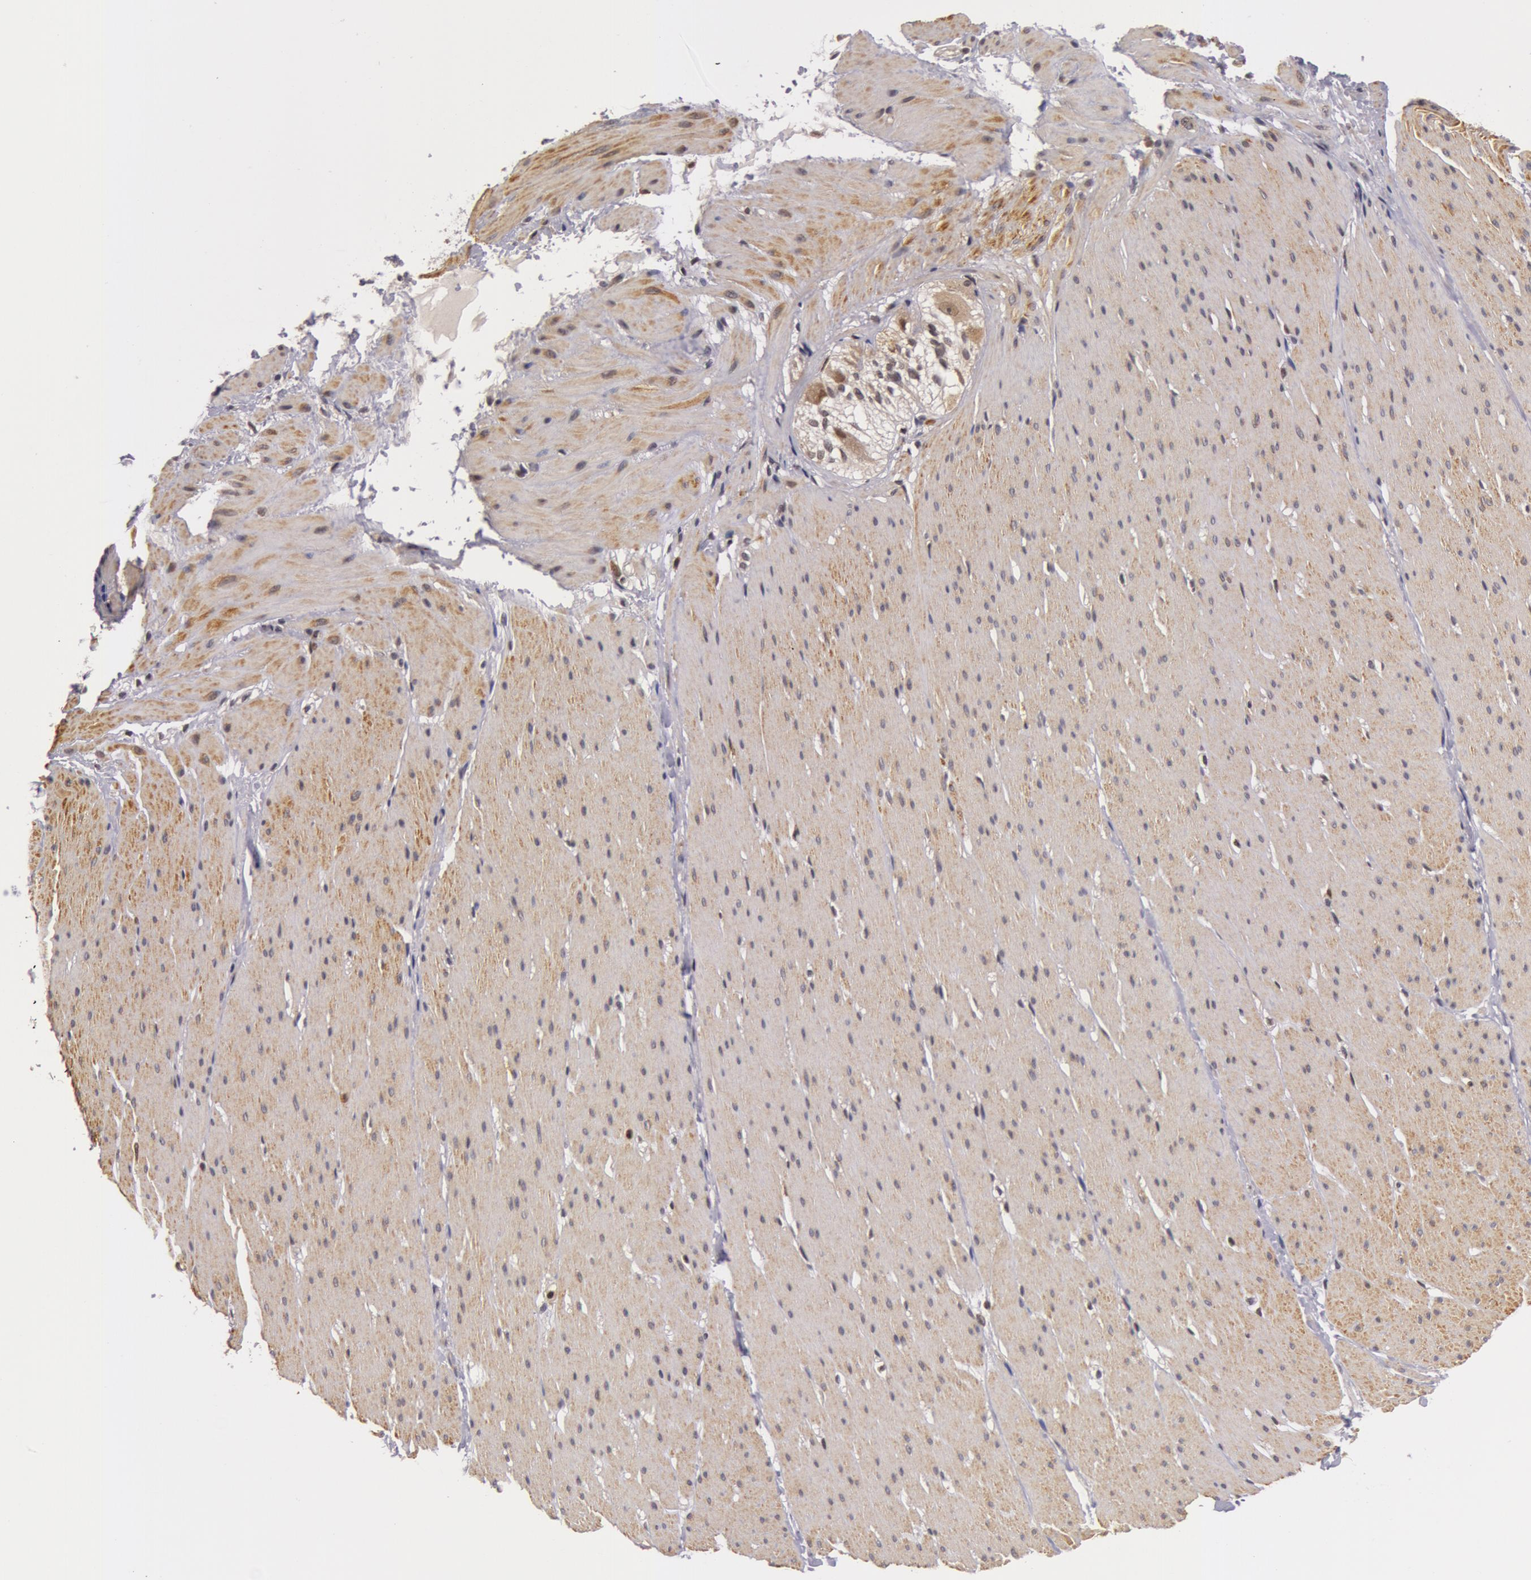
{"staining": {"intensity": "moderate", "quantity": ">75%", "location": "cytoplasmic/membranous"}, "tissue": "smooth muscle", "cell_type": "Smooth muscle cells", "image_type": "normal", "snomed": [{"axis": "morphology", "description": "Normal tissue, NOS"}, {"axis": "topography", "description": "Smooth muscle"}, {"axis": "topography", "description": "Colon"}], "caption": "Brown immunohistochemical staining in benign smooth muscle exhibits moderate cytoplasmic/membranous expression in approximately >75% of smooth muscle cells. The staining is performed using DAB (3,3'-diaminobenzidine) brown chromogen to label protein expression. The nuclei are counter-stained blue using hematoxylin.", "gene": "ZNF350", "patient": {"sex": "male", "age": 67}}